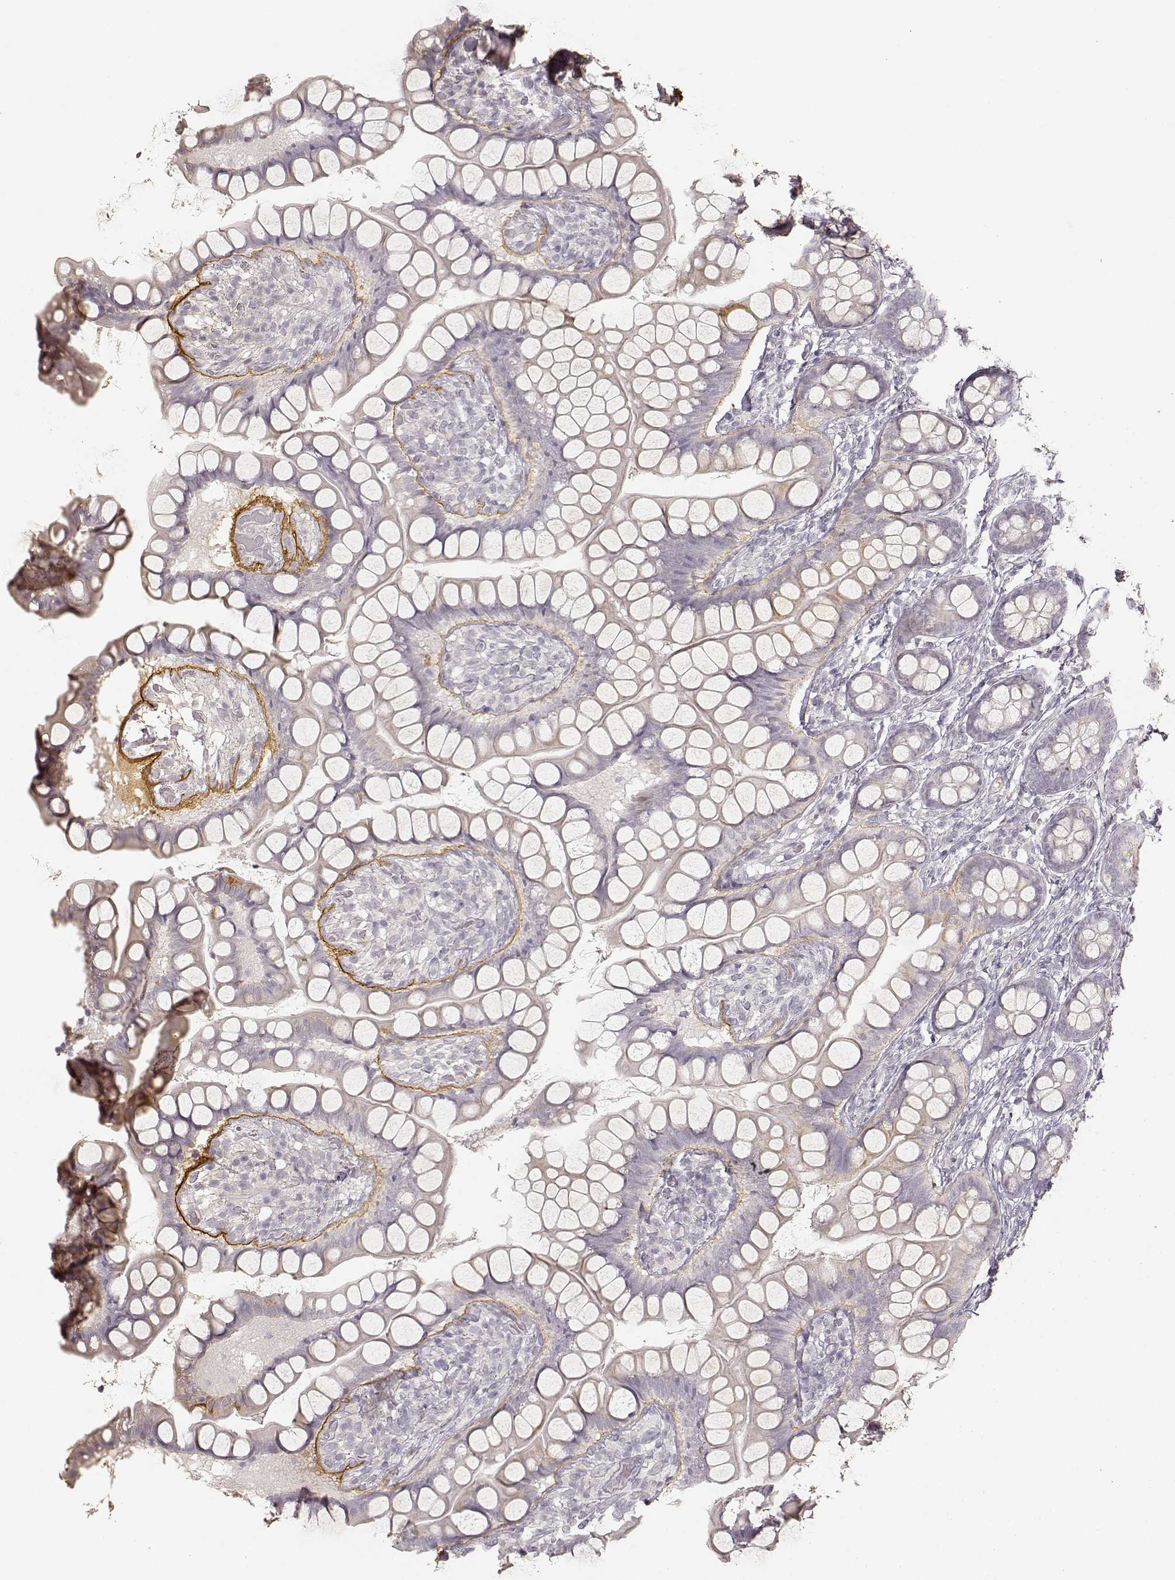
{"staining": {"intensity": "negative", "quantity": "none", "location": "none"}, "tissue": "small intestine", "cell_type": "Glandular cells", "image_type": "normal", "snomed": [{"axis": "morphology", "description": "Normal tissue, NOS"}, {"axis": "topography", "description": "Small intestine"}], "caption": "Small intestine stained for a protein using immunohistochemistry (IHC) reveals no staining glandular cells.", "gene": "LAMC2", "patient": {"sex": "male", "age": 70}}